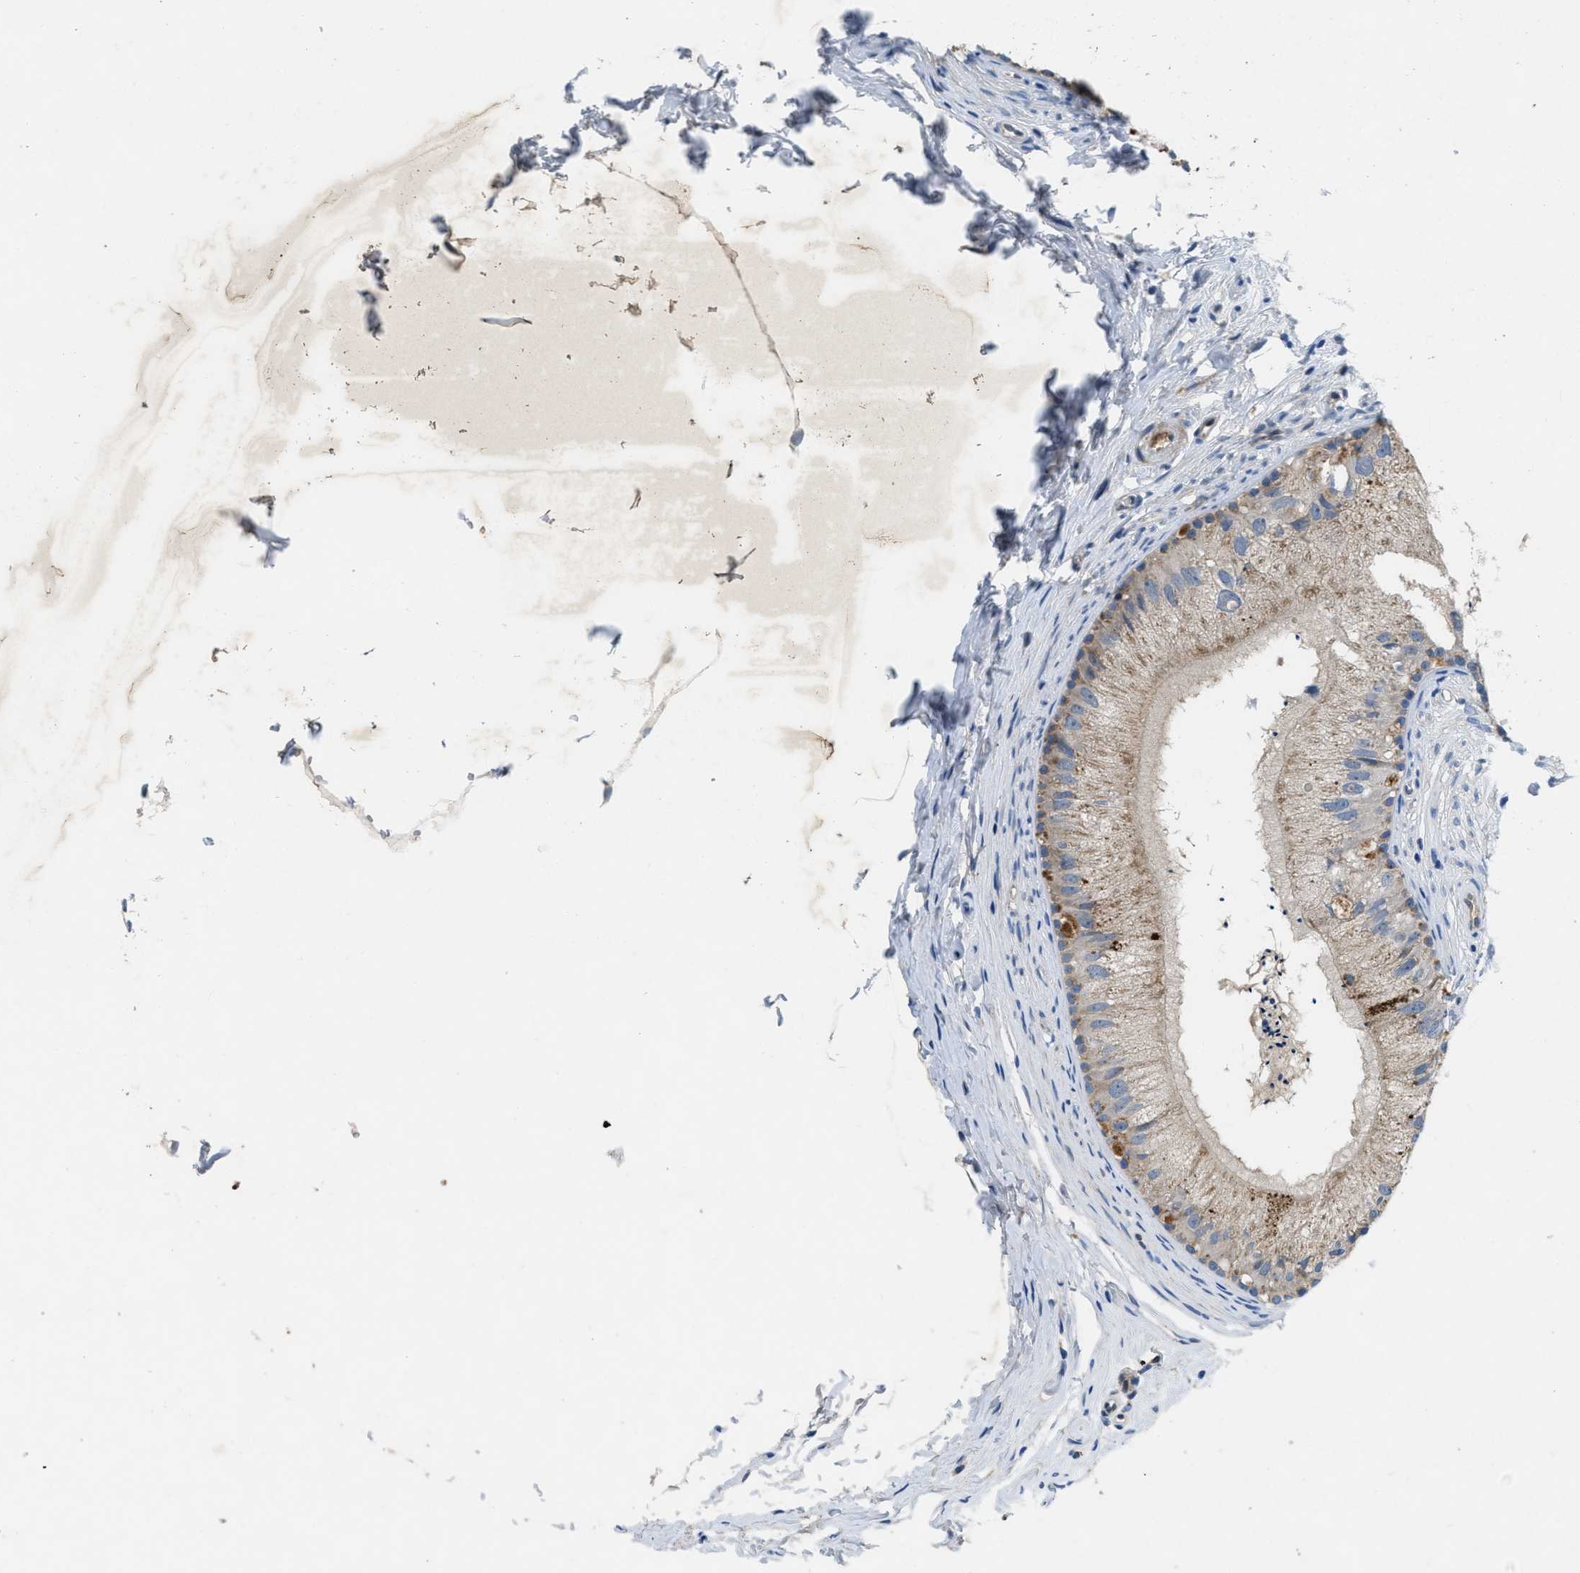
{"staining": {"intensity": "weak", "quantity": ">75%", "location": "cytoplasmic/membranous"}, "tissue": "epididymis", "cell_type": "Glandular cells", "image_type": "normal", "snomed": [{"axis": "morphology", "description": "Normal tissue, NOS"}, {"axis": "topography", "description": "Epididymis"}], "caption": "High-power microscopy captured an immunohistochemistry image of unremarkable epididymis, revealing weak cytoplasmic/membranous expression in approximately >75% of glandular cells. (Stains: DAB in brown, nuclei in blue, Microscopy: brightfield microscopy at high magnification).", "gene": "PNKD", "patient": {"sex": "male", "age": 56}}